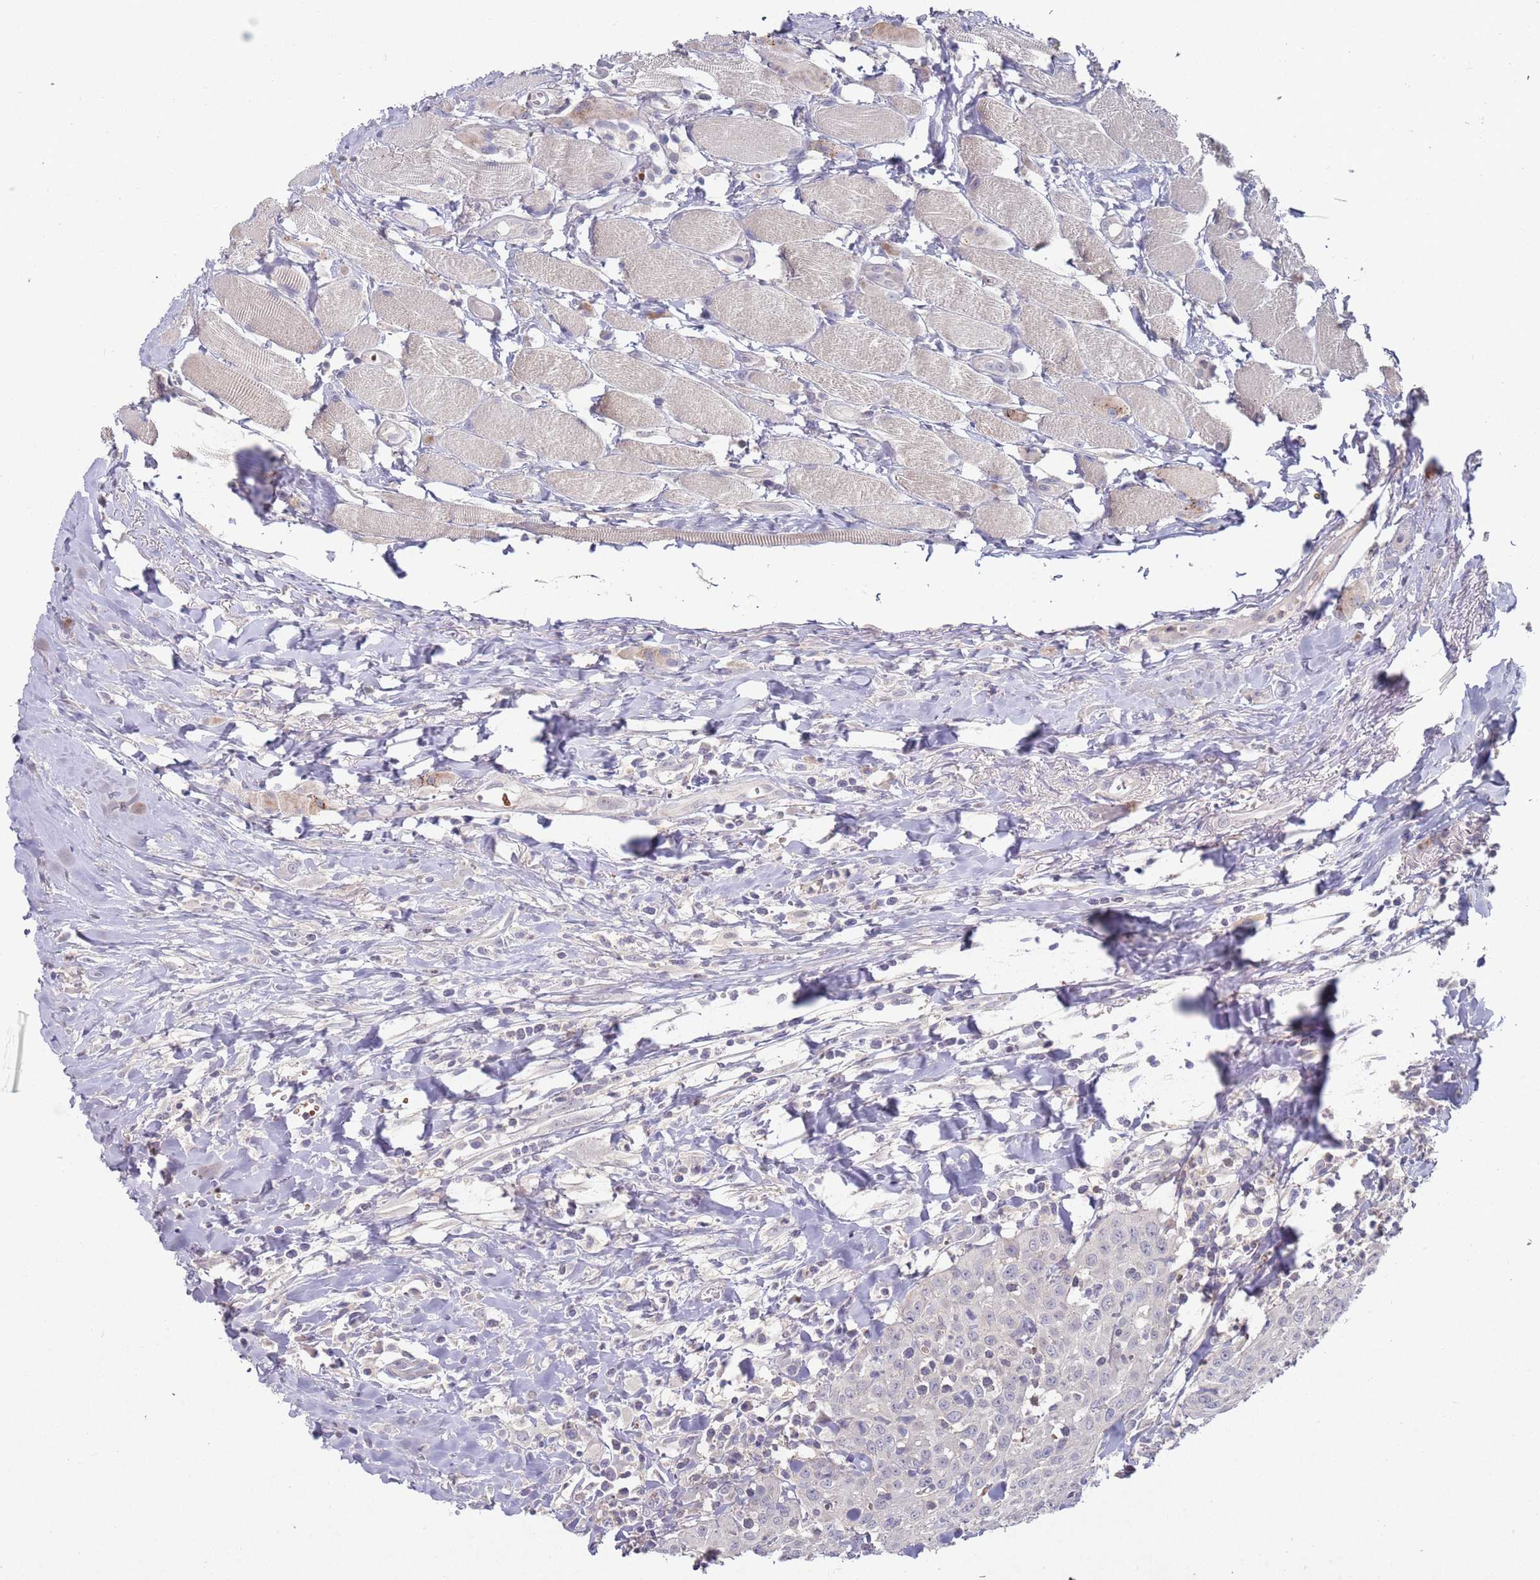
{"staining": {"intensity": "negative", "quantity": "none", "location": "none"}, "tissue": "head and neck cancer", "cell_type": "Tumor cells", "image_type": "cancer", "snomed": [{"axis": "morphology", "description": "Normal tissue, NOS"}, {"axis": "morphology", "description": "Squamous cell carcinoma, NOS"}, {"axis": "topography", "description": "Oral tissue"}, {"axis": "topography", "description": "Head-Neck"}], "caption": "Immunohistochemistry micrograph of squamous cell carcinoma (head and neck) stained for a protein (brown), which displays no positivity in tumor cells. (DAB immunohistochemistry, high magnification).", "gene": "LACC1", "patient": {"sex": "female", "age": 70}}